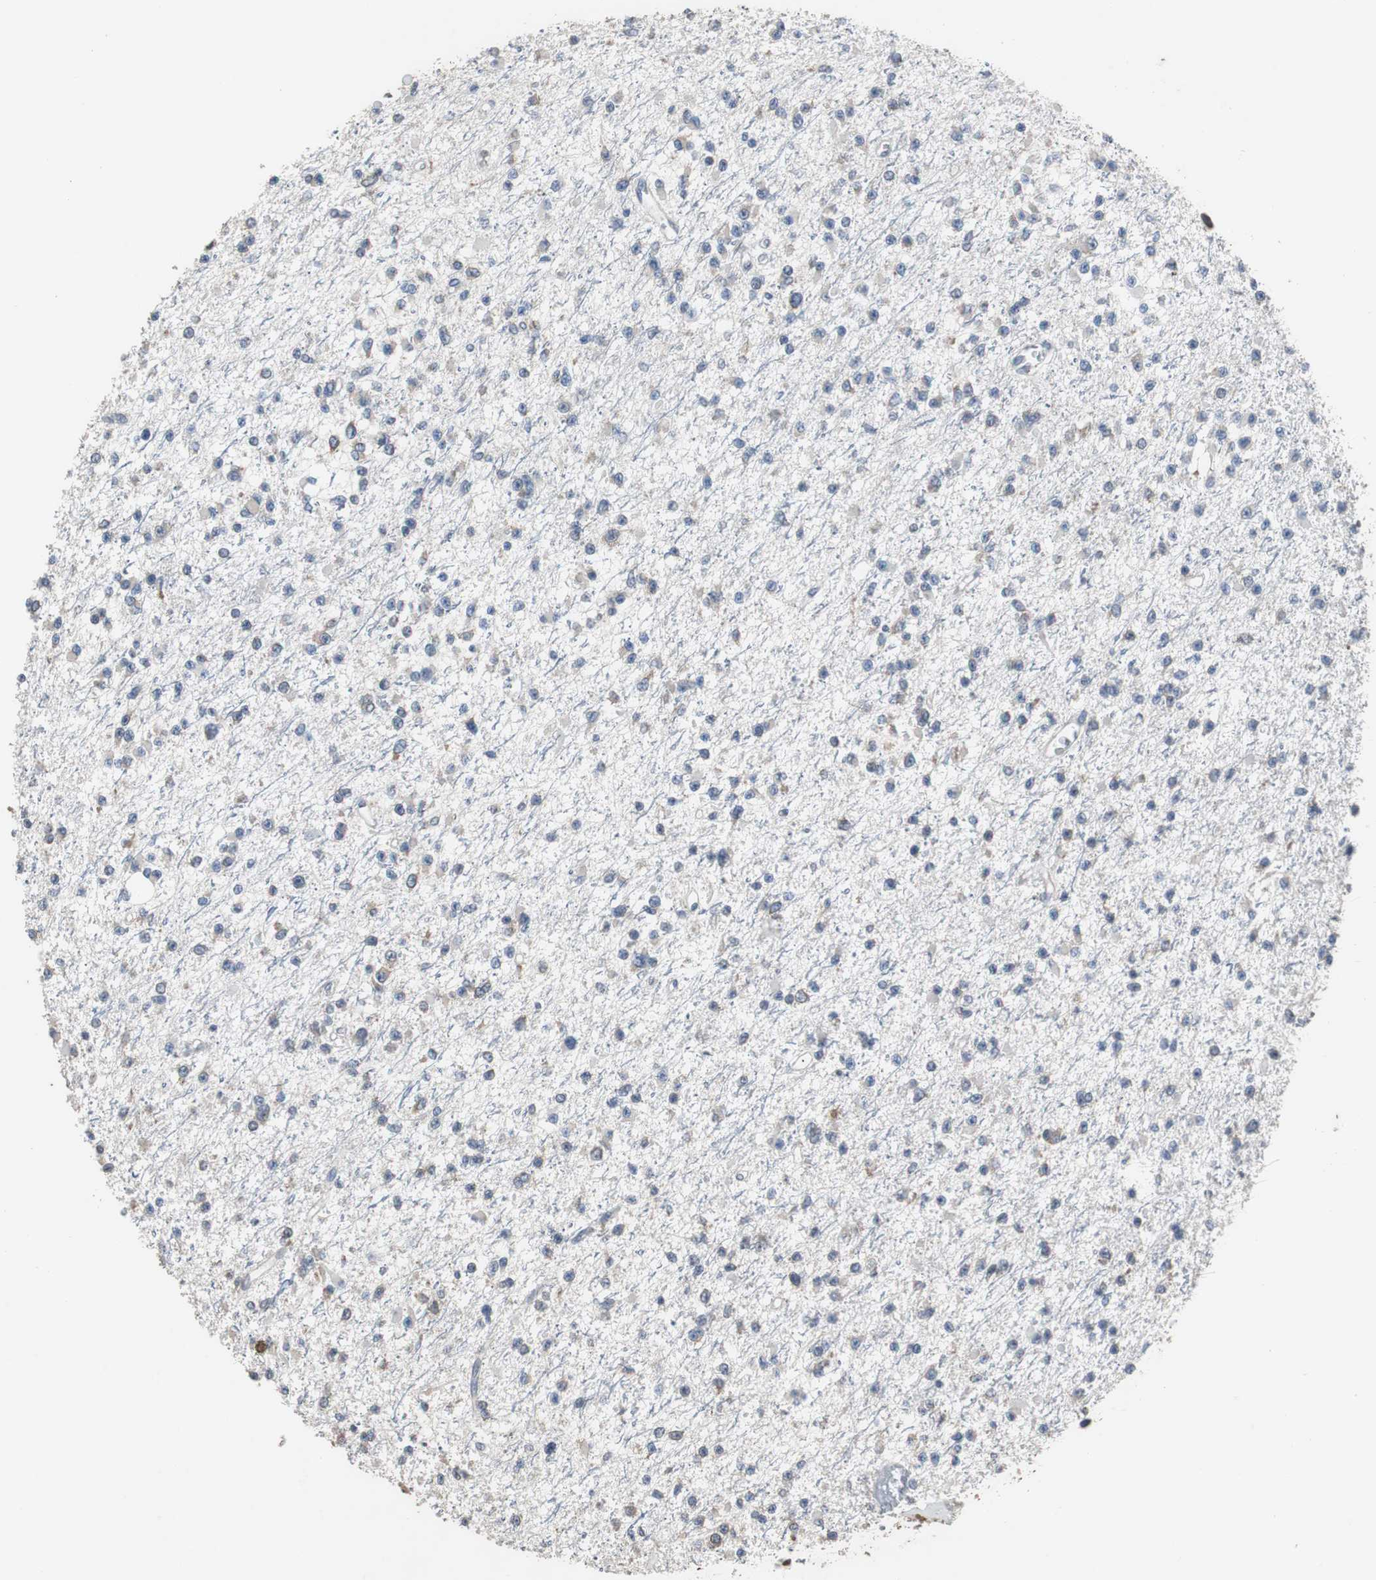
{"staining": {"intensity": "weak", "quantity": "25%-75%", "location": "cytoplasmic/membranous"}, "tissue": "glioma", "cell_type": "Tumor cells", "image_type": "cancer", "snomed": [{"axis": "morphology", "description": "Glioma, malignant, Low grade"}, {"axis": "topography", "description": "Brain"}], "caption": "This histopathology image demonstrates IHC staining of human glioma, with low weak cytoplasmic/membranous expression in approximately 25%-75% of tumor cells.", "gene": "USP10", "patient": {"sex": "female", "age": 22}}